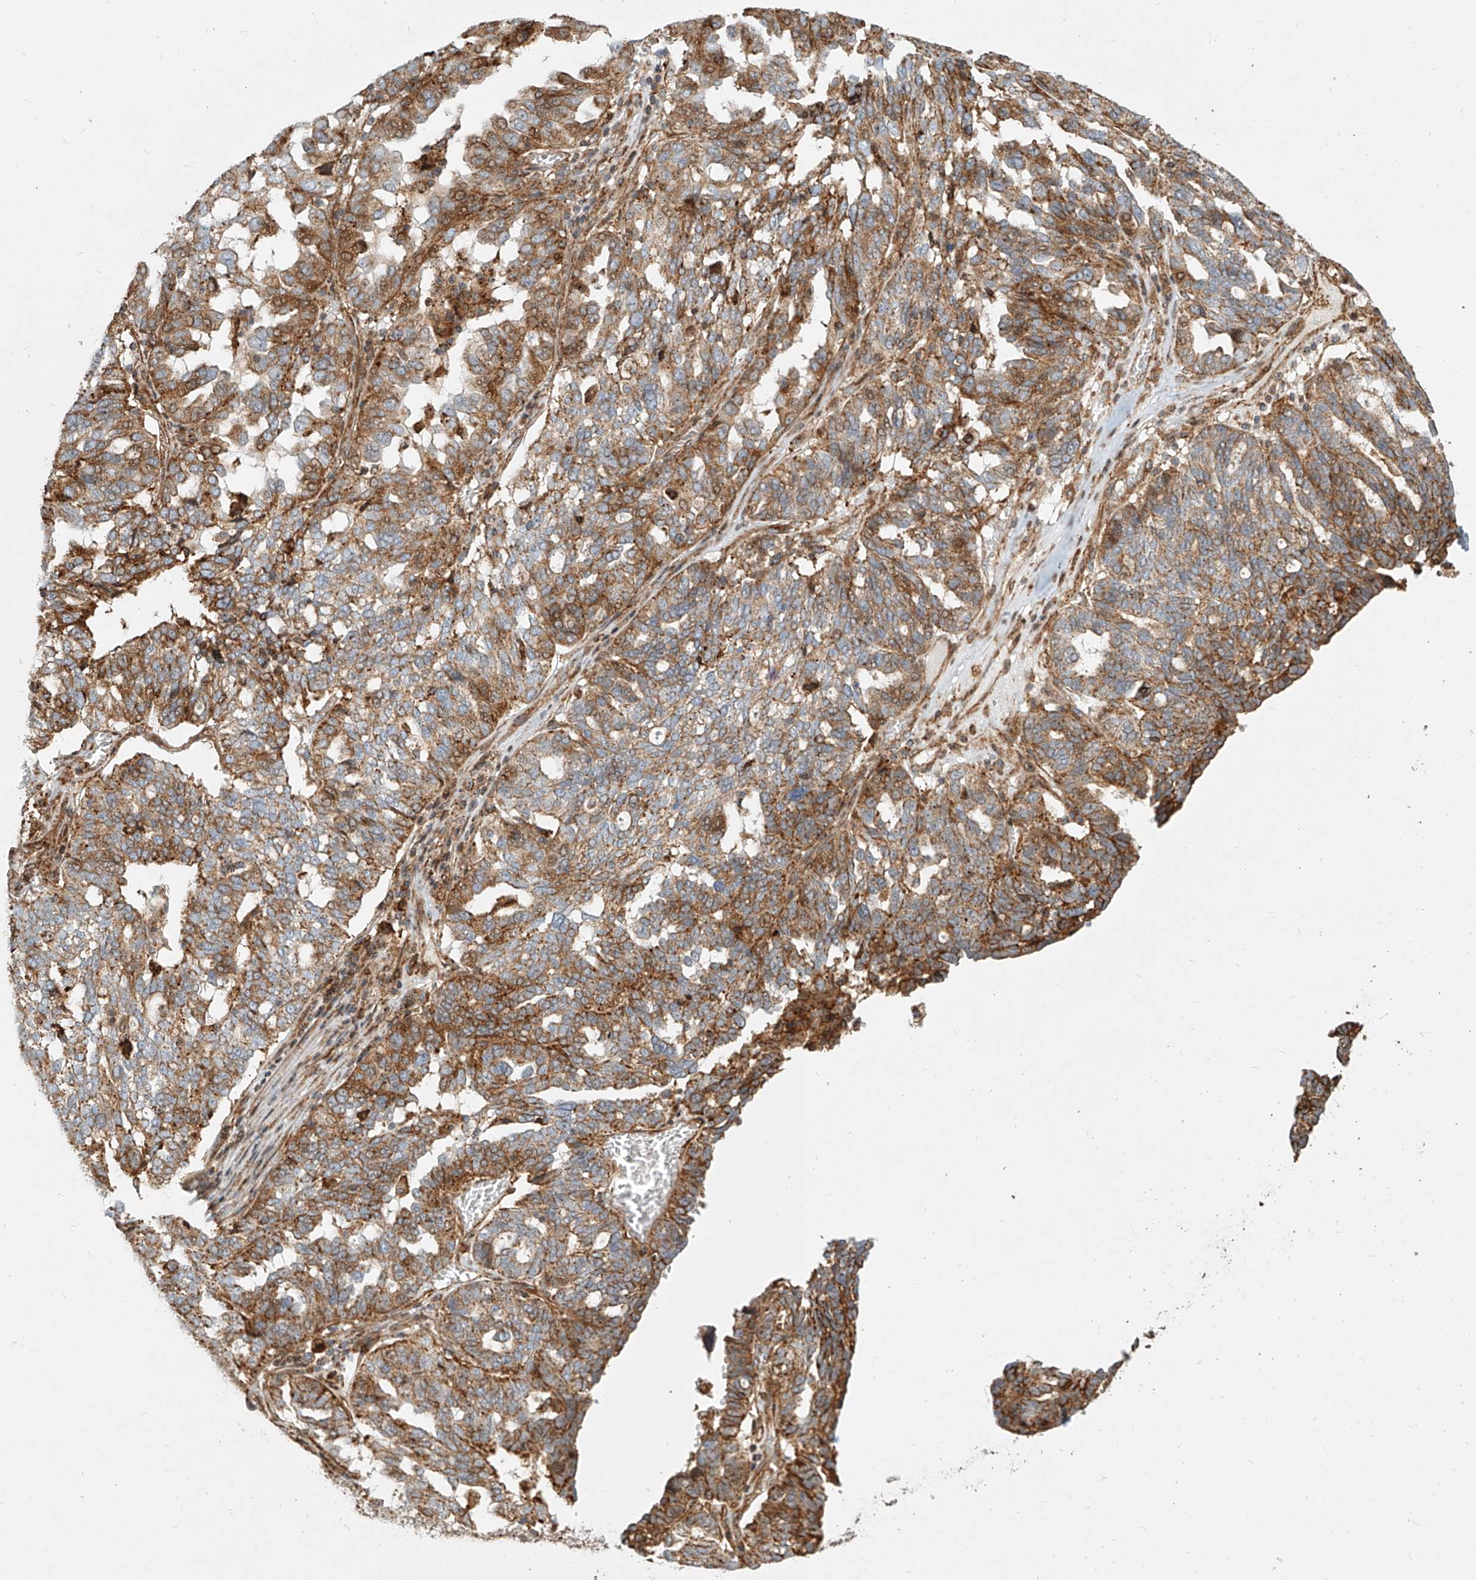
{"staining": {"intensity": "moderate", "quantity": ">75%", "location": "cytoplasmic/membranous"}, "tissue": "ovarian cancer", "cell_type": "Tumor cells", "image_type": "cancer", "snomed": [{"axis": "morphology", "description": "Cystadenocarcinoma, serous, NOS"}, {"axis": "topography", "description": "Ovary"}], "caption": "Ovarian serous cystadenocarcinoma stained for a protein (brown) displays moderate cytoplasmic/membranous positive staining in about >75% of tumor cells.", "gene": "MTX2", "patient": {"sex": "female", "age": 59}}